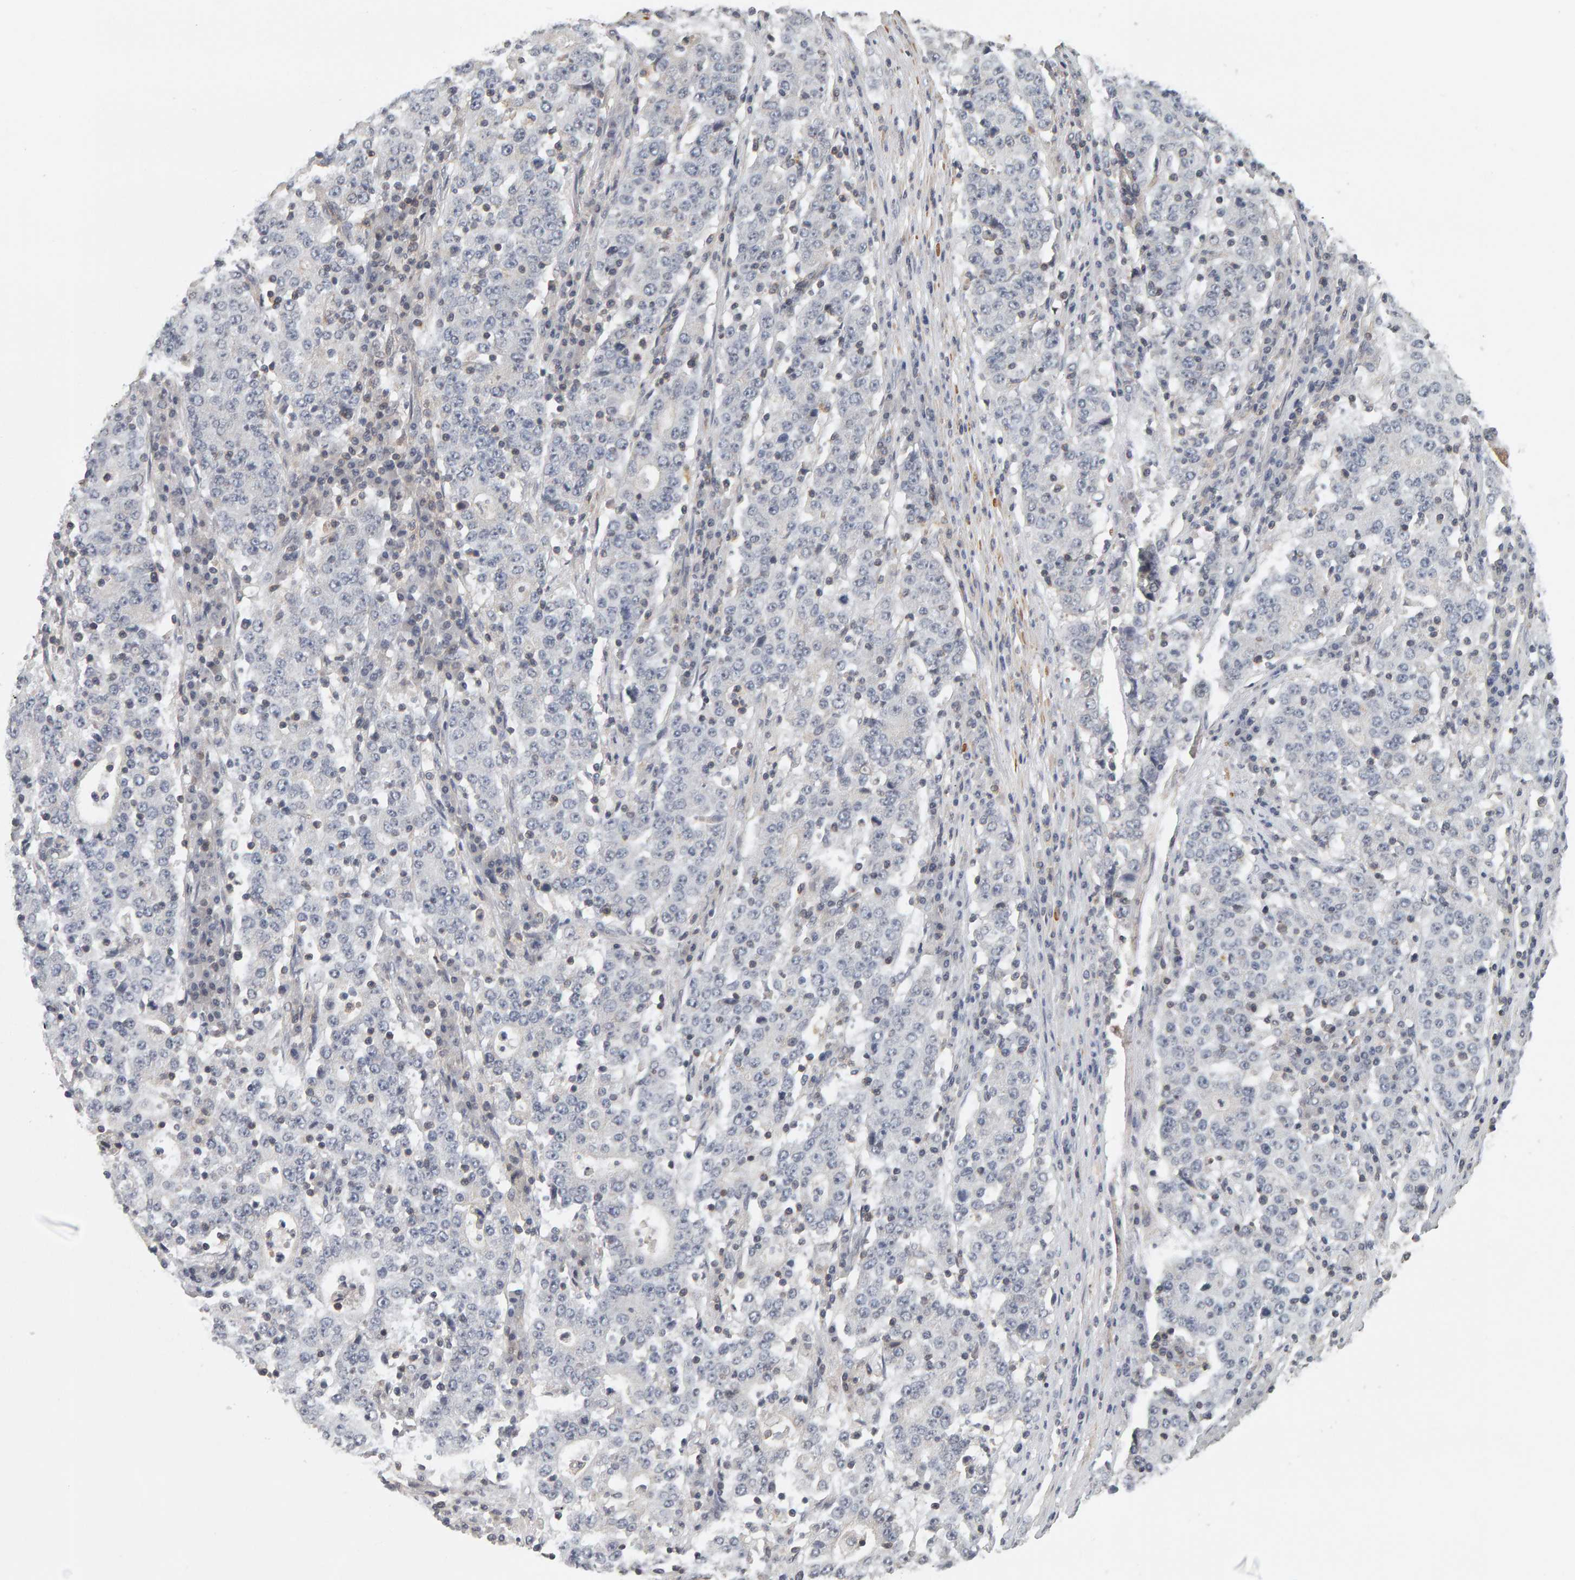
{"staining": {"intensity": "negative", "quantity": "none", "location": "none"}, "tissue": "stomach cancer", "cell_type": "Tumor cells", "image_type": "cancer", "snomed": [{"axis": "morphology", "description": "Adenocarcinoma, NOS"}, {"axis": "topography", "description": "Stomach"}], "caption": "Protein analysis of stomach cancer shows no significant positivity in tumor cells. (DAB IHC, high magnification).", "gene": "TEFM", "patient": {"sex": "male", "age": 59}}